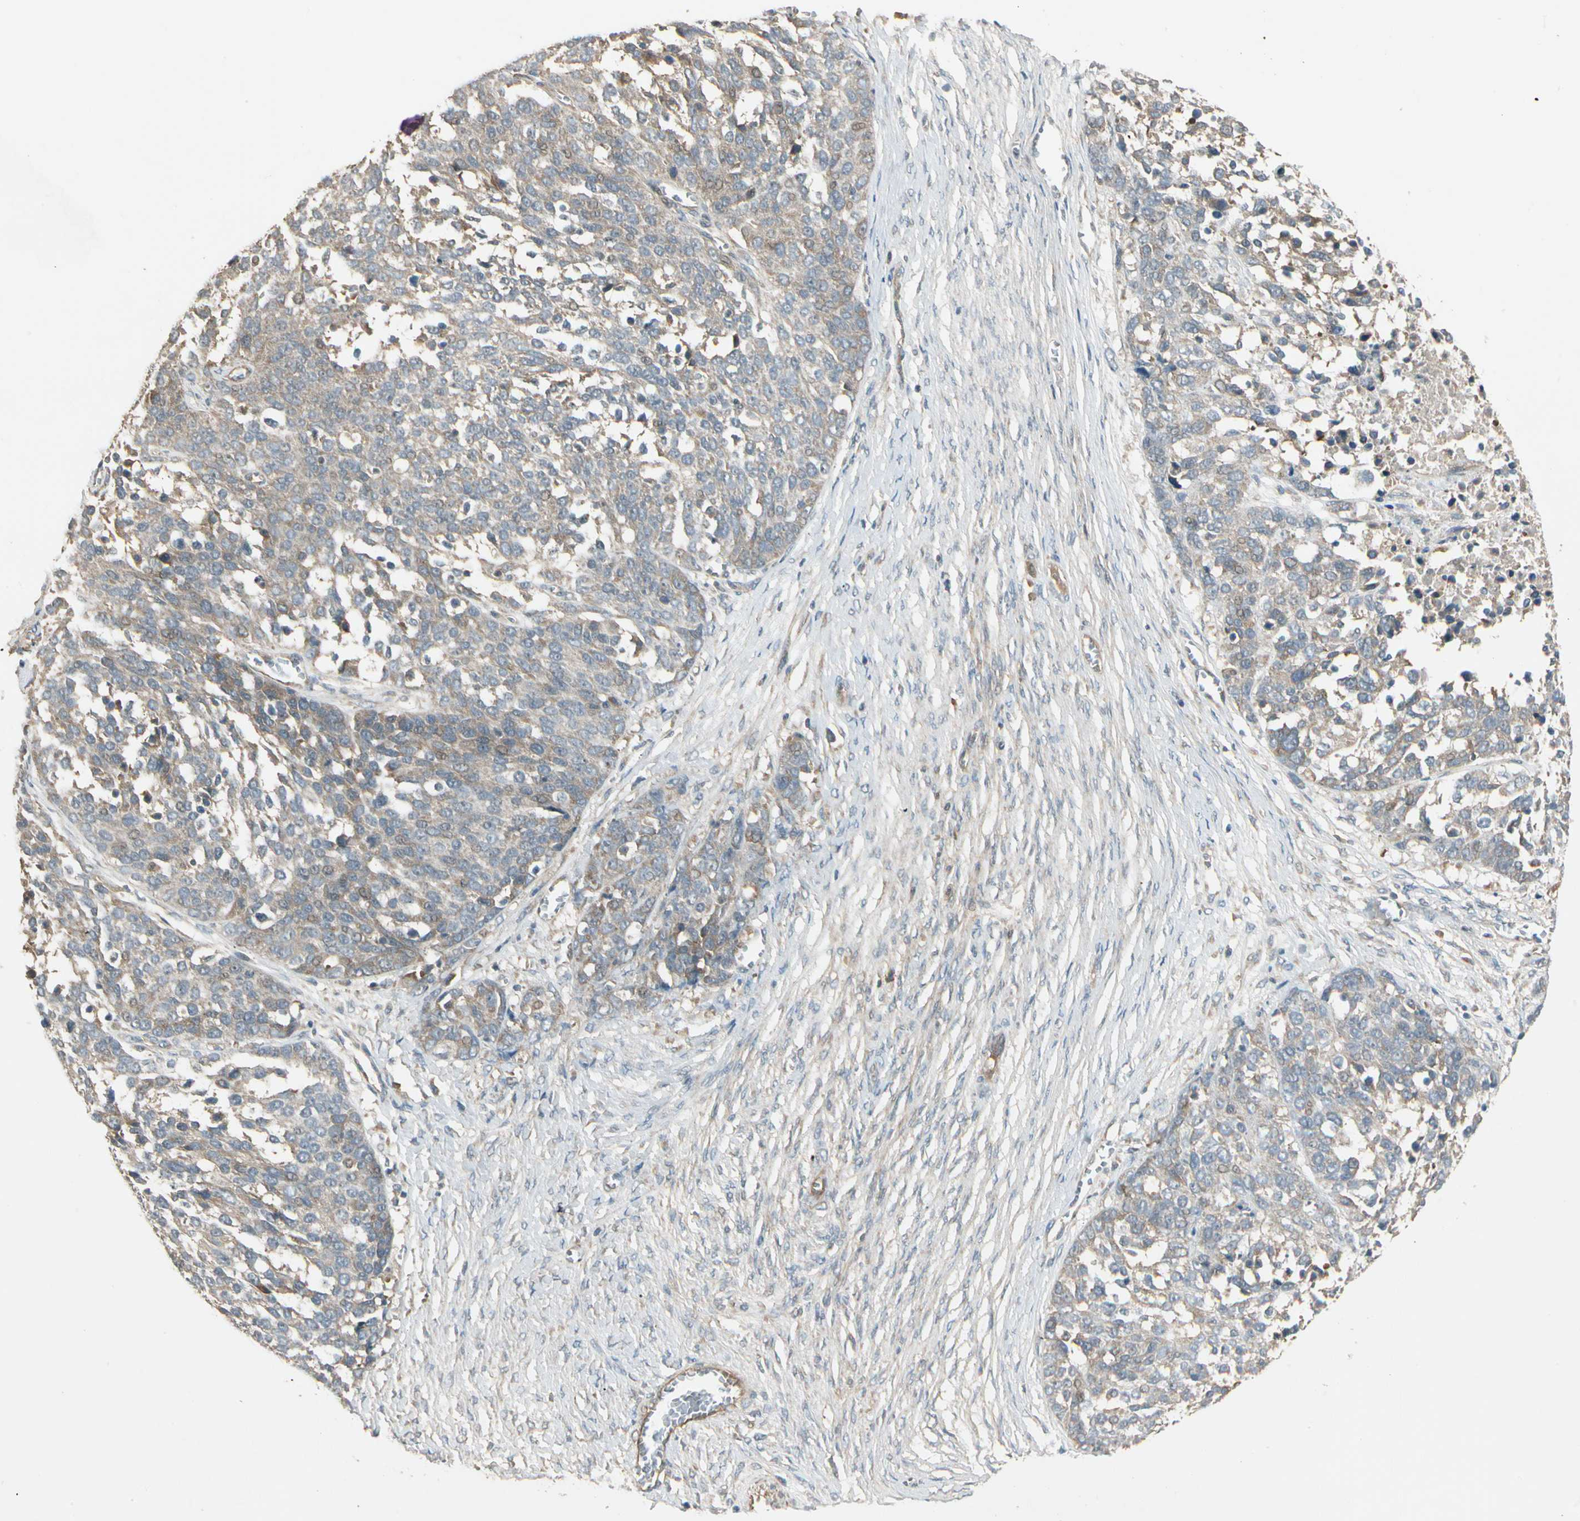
{"staining": {"intensity": "weak", "quantity": "25%-75%", "location": "cytoplasmic/membranous"}, "tissue": "ovarian cancer", "cell_type": "Tumor cells", "image_type": "cancer", "snomed": [{"axis": "morphology", "description": "Cystadenocarcinoma, serous, NOS"}, {"axis": "topography", "description": "Ovary"}], "caption": "Human ovarian cancer stained with a protein marker exhibits weak staining in tumor cells.", "gene": "ACVR1", "patient": {"sex": "female", "age": 44}}